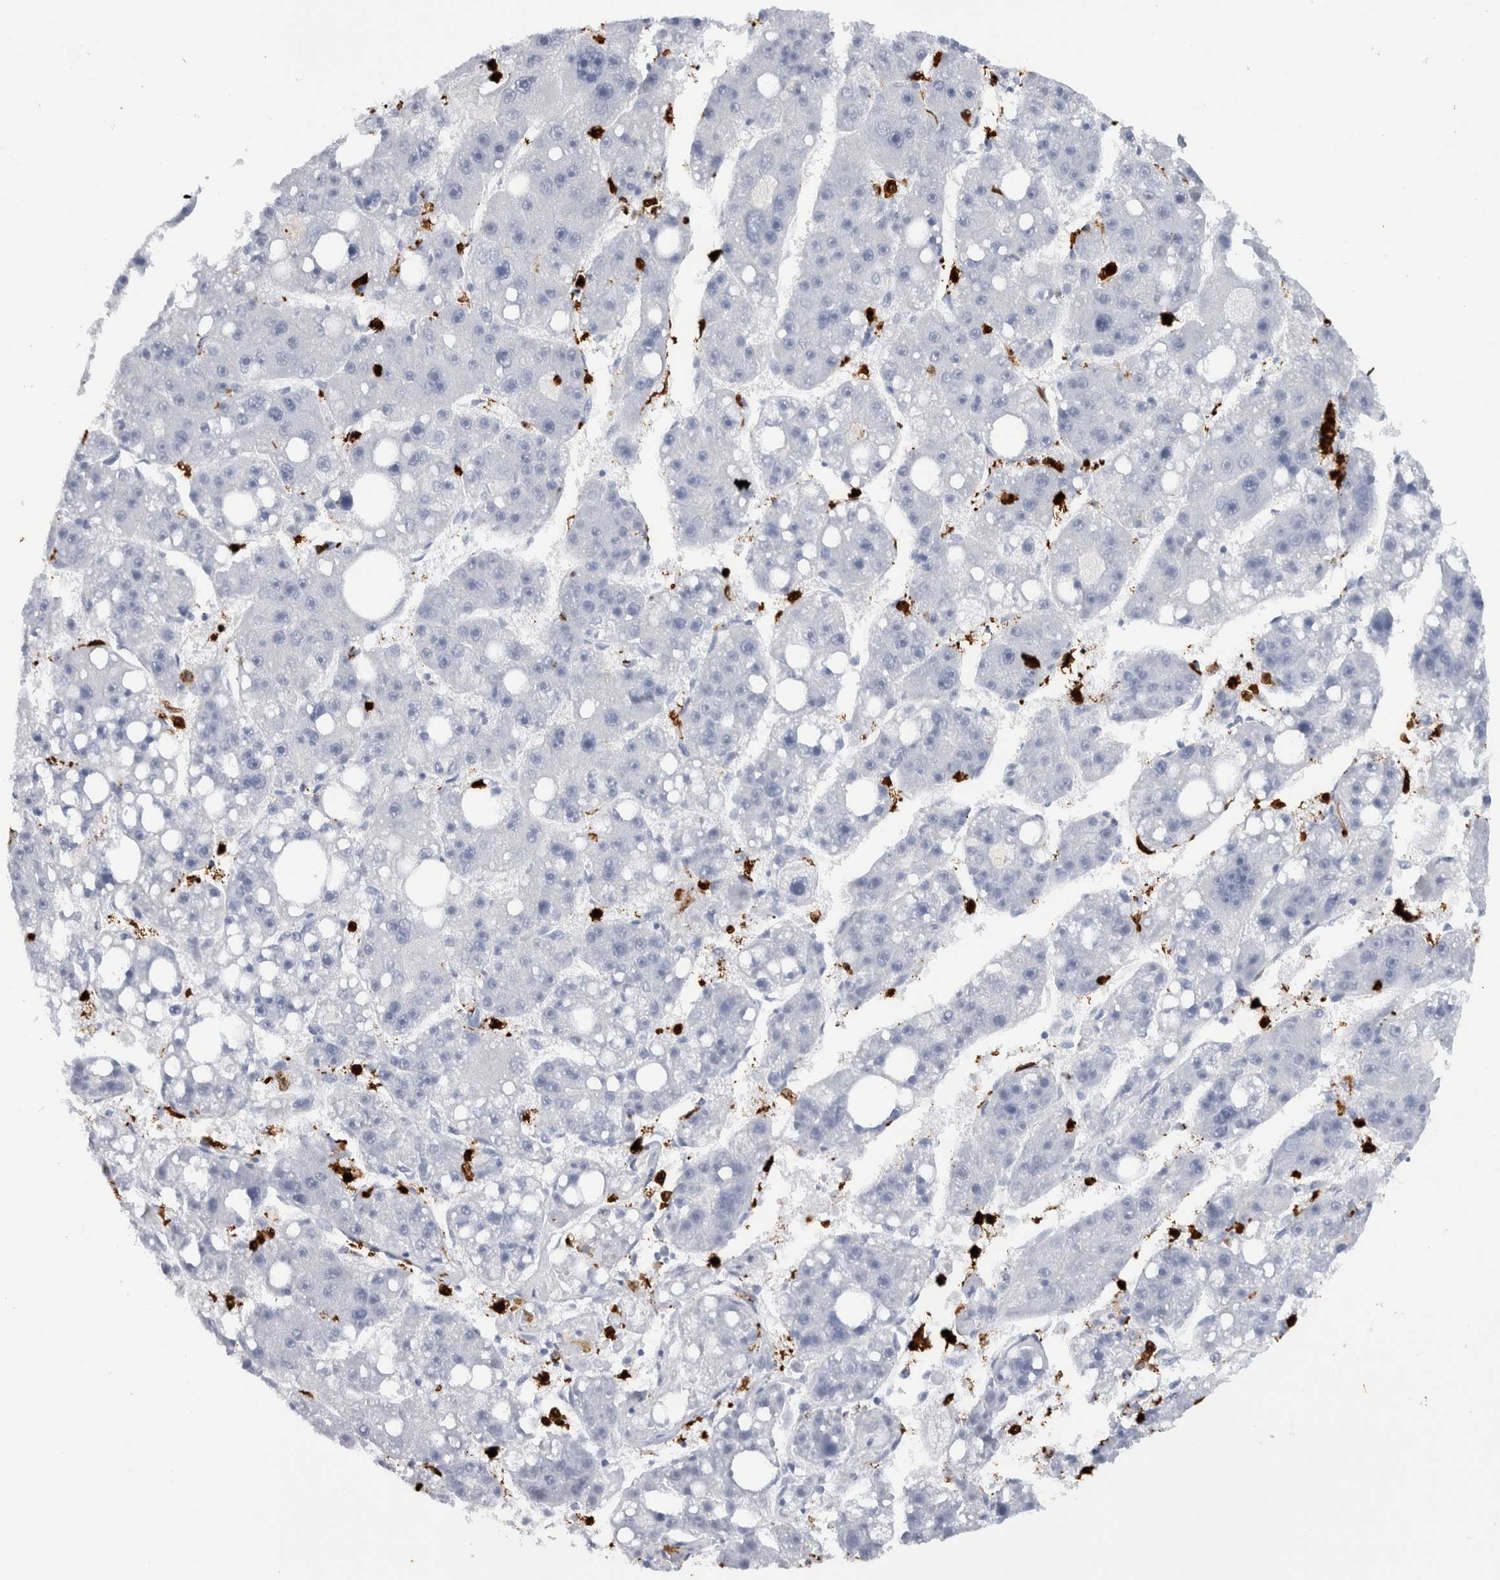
{"staining": {"intensity": "negative", "quantity": "none", "location": "none"}, "tissue": "liver cancer", "cell_type": "Tumor cells", "image_type": "cancer", "snomed": [{"axis": "morphology", "description": "Carcinoma, Hepatocellular, NOS"}, {"axis": "topography", "description": "Liver"}], "caption": "This micrograph is of liver cancer (hepatocellular carcinoma) stained with IHC to label a protein in brown with the nuclei are counter-stained blue. There is no positivity in tumor cells.", "gene": "S100A8", "patient": {"sex": "female", "age": 61}}